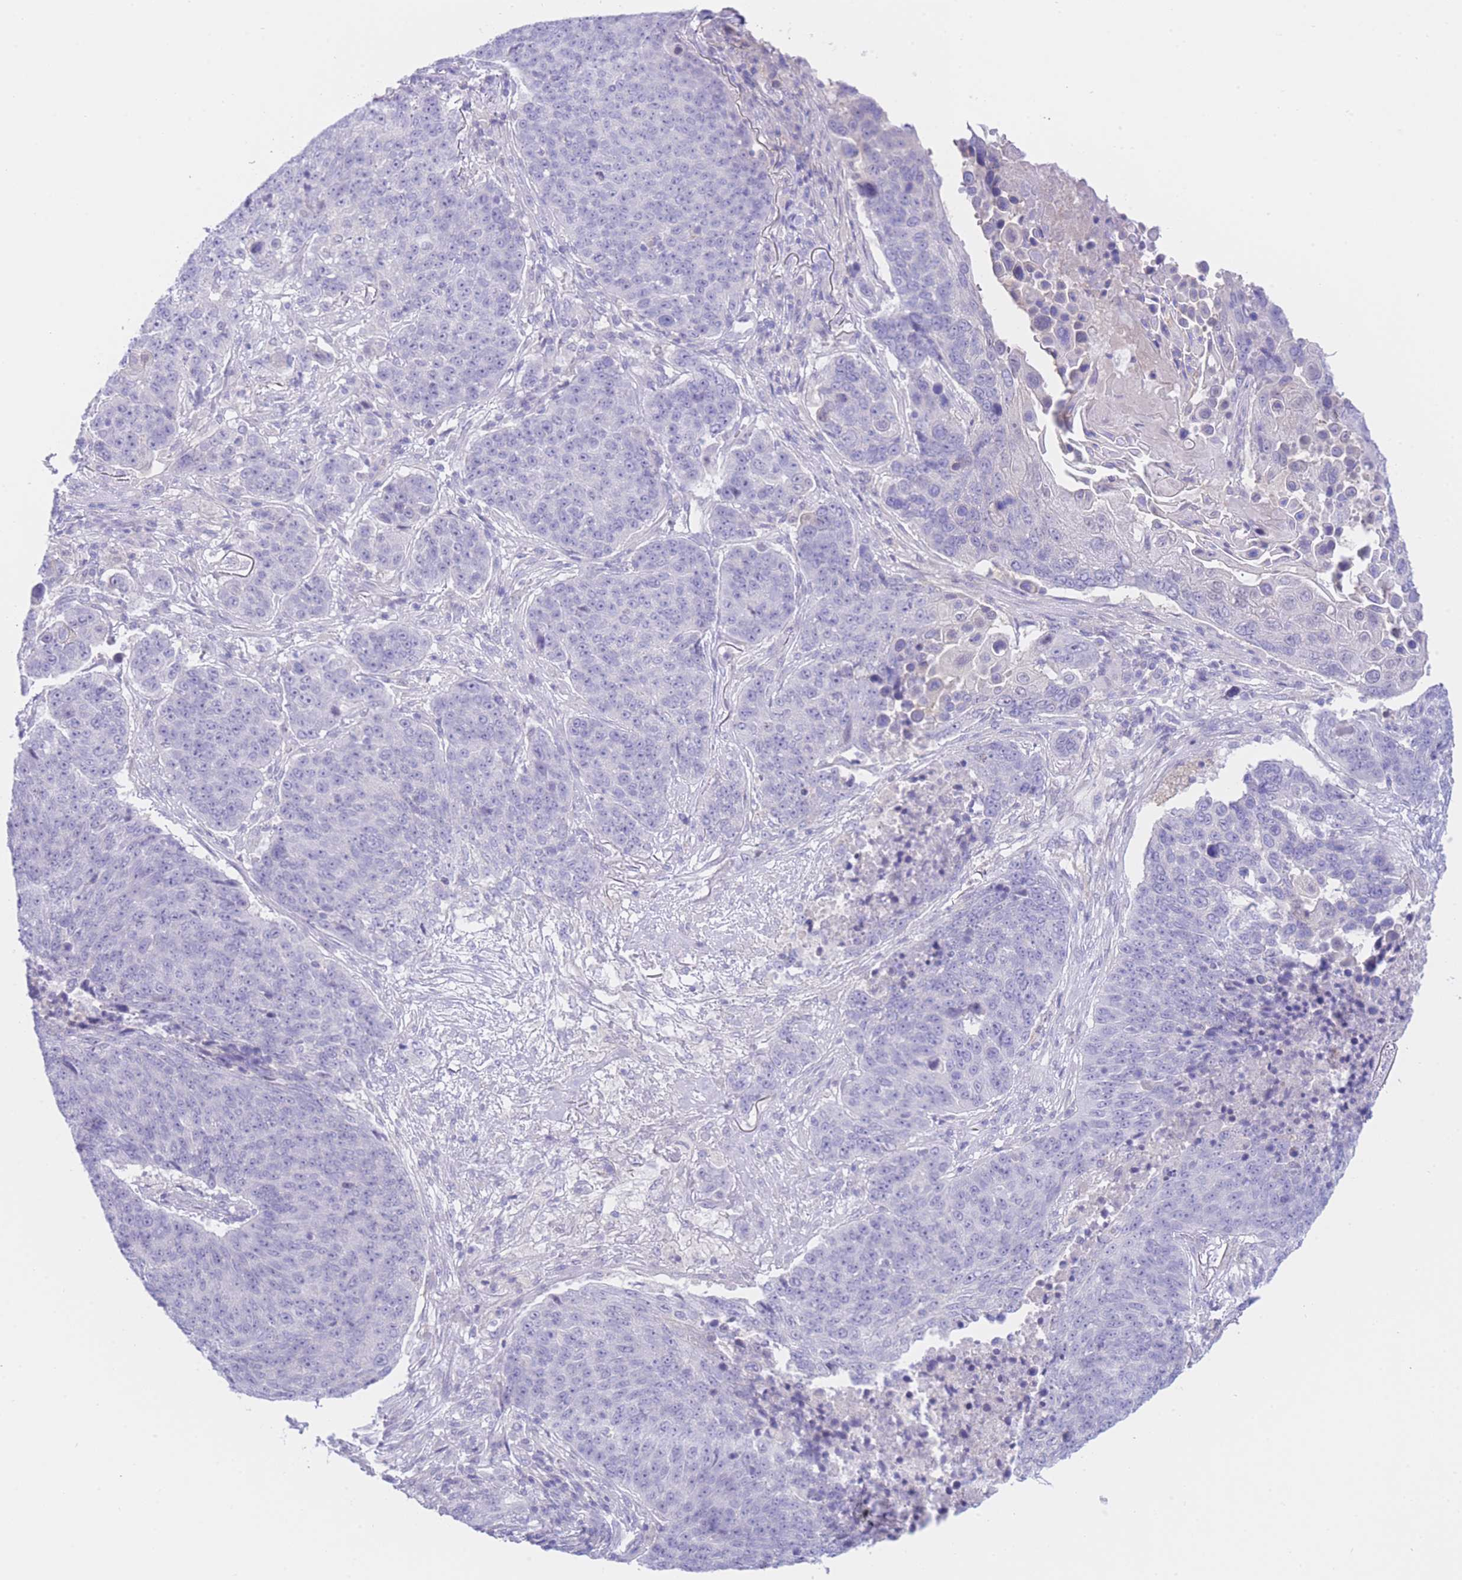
{"staining": {"intensity": "negative", "quantity": "none", "location": "none"}, "tissue": "lung cancer", "cell_type": "Tumor cells", "image_type": "cancer", "snomed": [{"axis": "morphology", "description": "Normal tissue, NOS"}, {"axis": "morphology", "description": "Squamous cell carcinoma, NOS"}, {"axis": "topography", "description": "Lymph node"}, {"axis": "topography", "description": "Lung"}], "caption": "There is no significant positivity in tumor cells of lung cancer.", "gene": "ZNF212", "patient": {"sex": "male", "age": 66}}